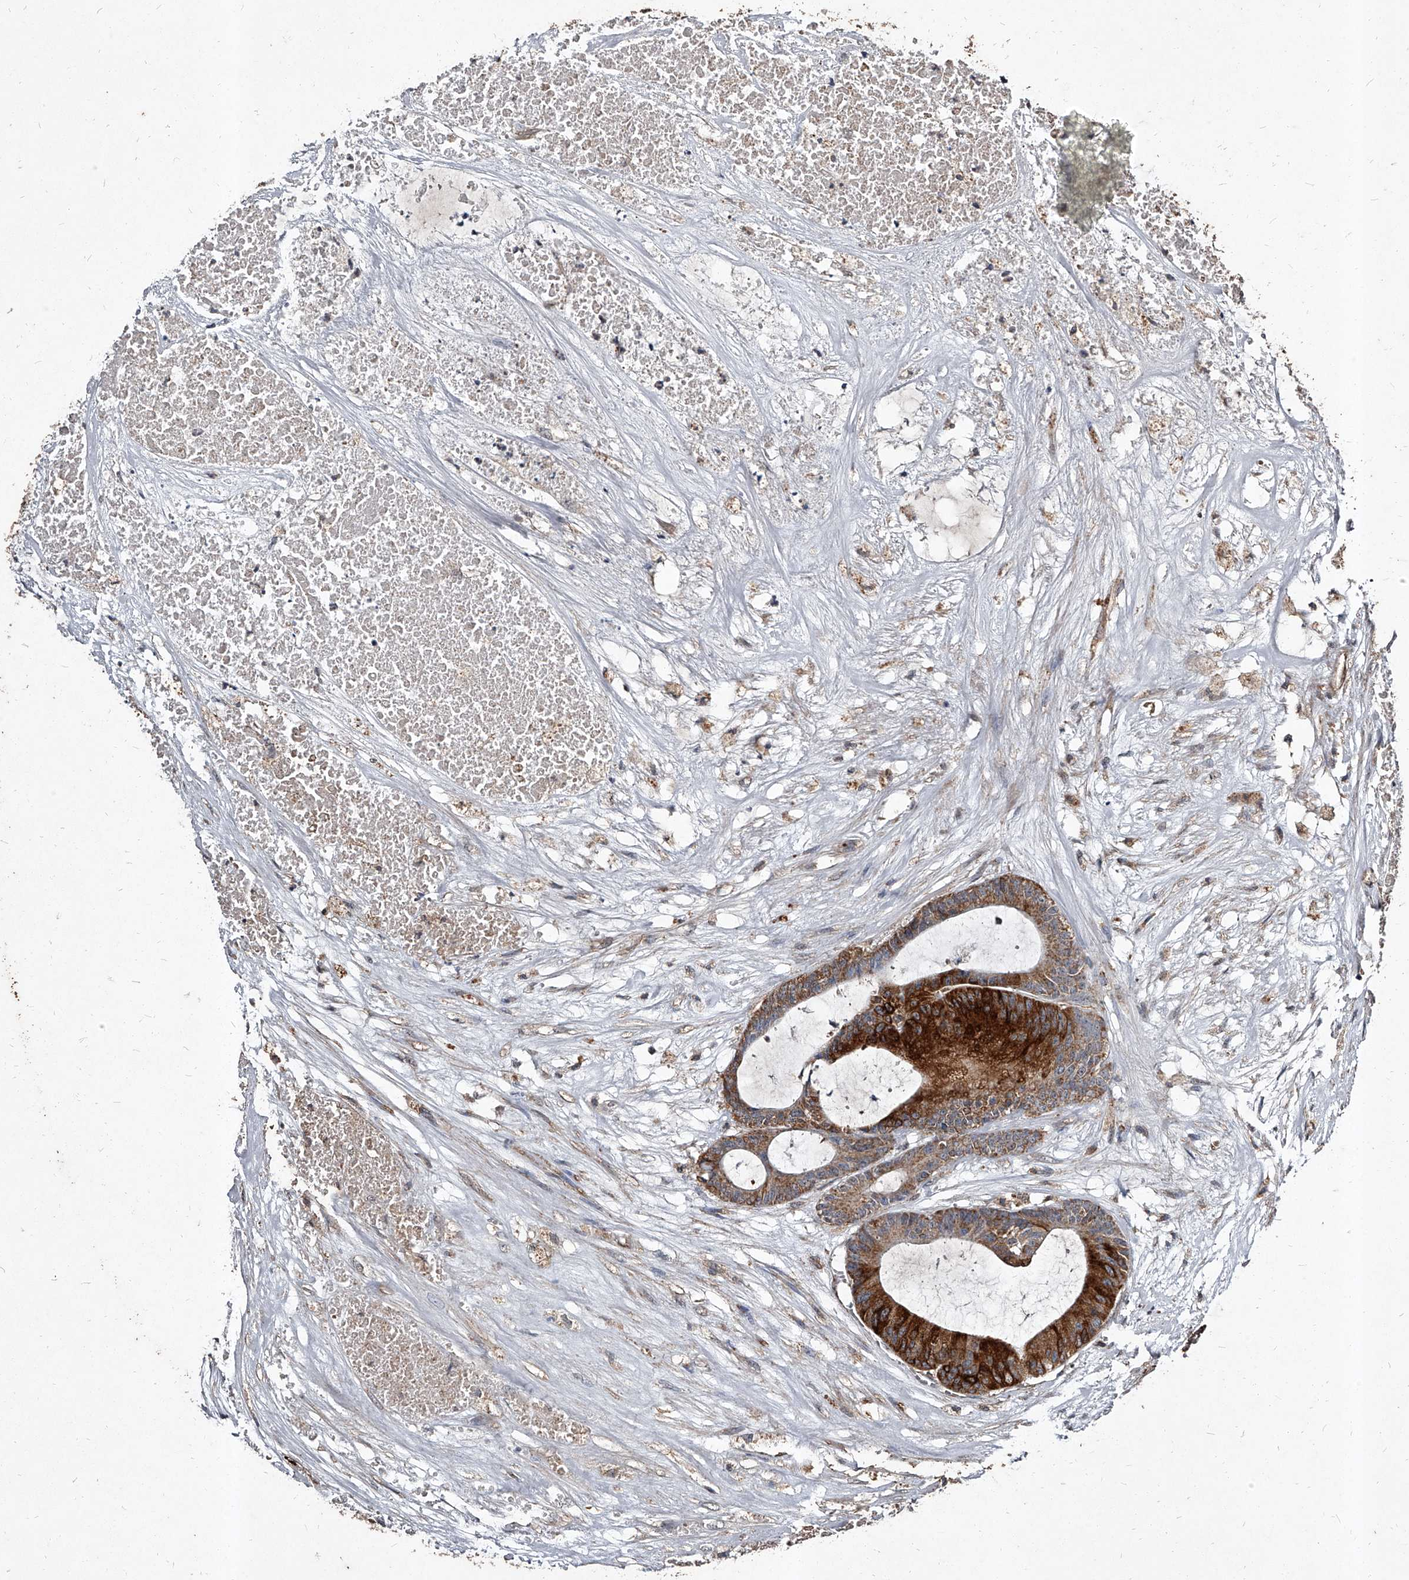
{"staining": {"intensity": "strong", "quantity": ">75%", "location": "cytoplasmic/membranous"}, "tissue": "colorectal cancer", "cell_type": "Tumor cells", "image_type": "cancer", "snomed": [{"axis": "morphology", "description": "Adenocarcinoma, NOS"}, {"axis": "topography", "description": "Colon"}], "caption": "A micrograph of human colorectal cancer stained for a protein exhibits strong cytoplasmic/membranous brown staining in tumor cells.", "gene": "GPR183", "patient": {"sex": "female", "age": 84}}